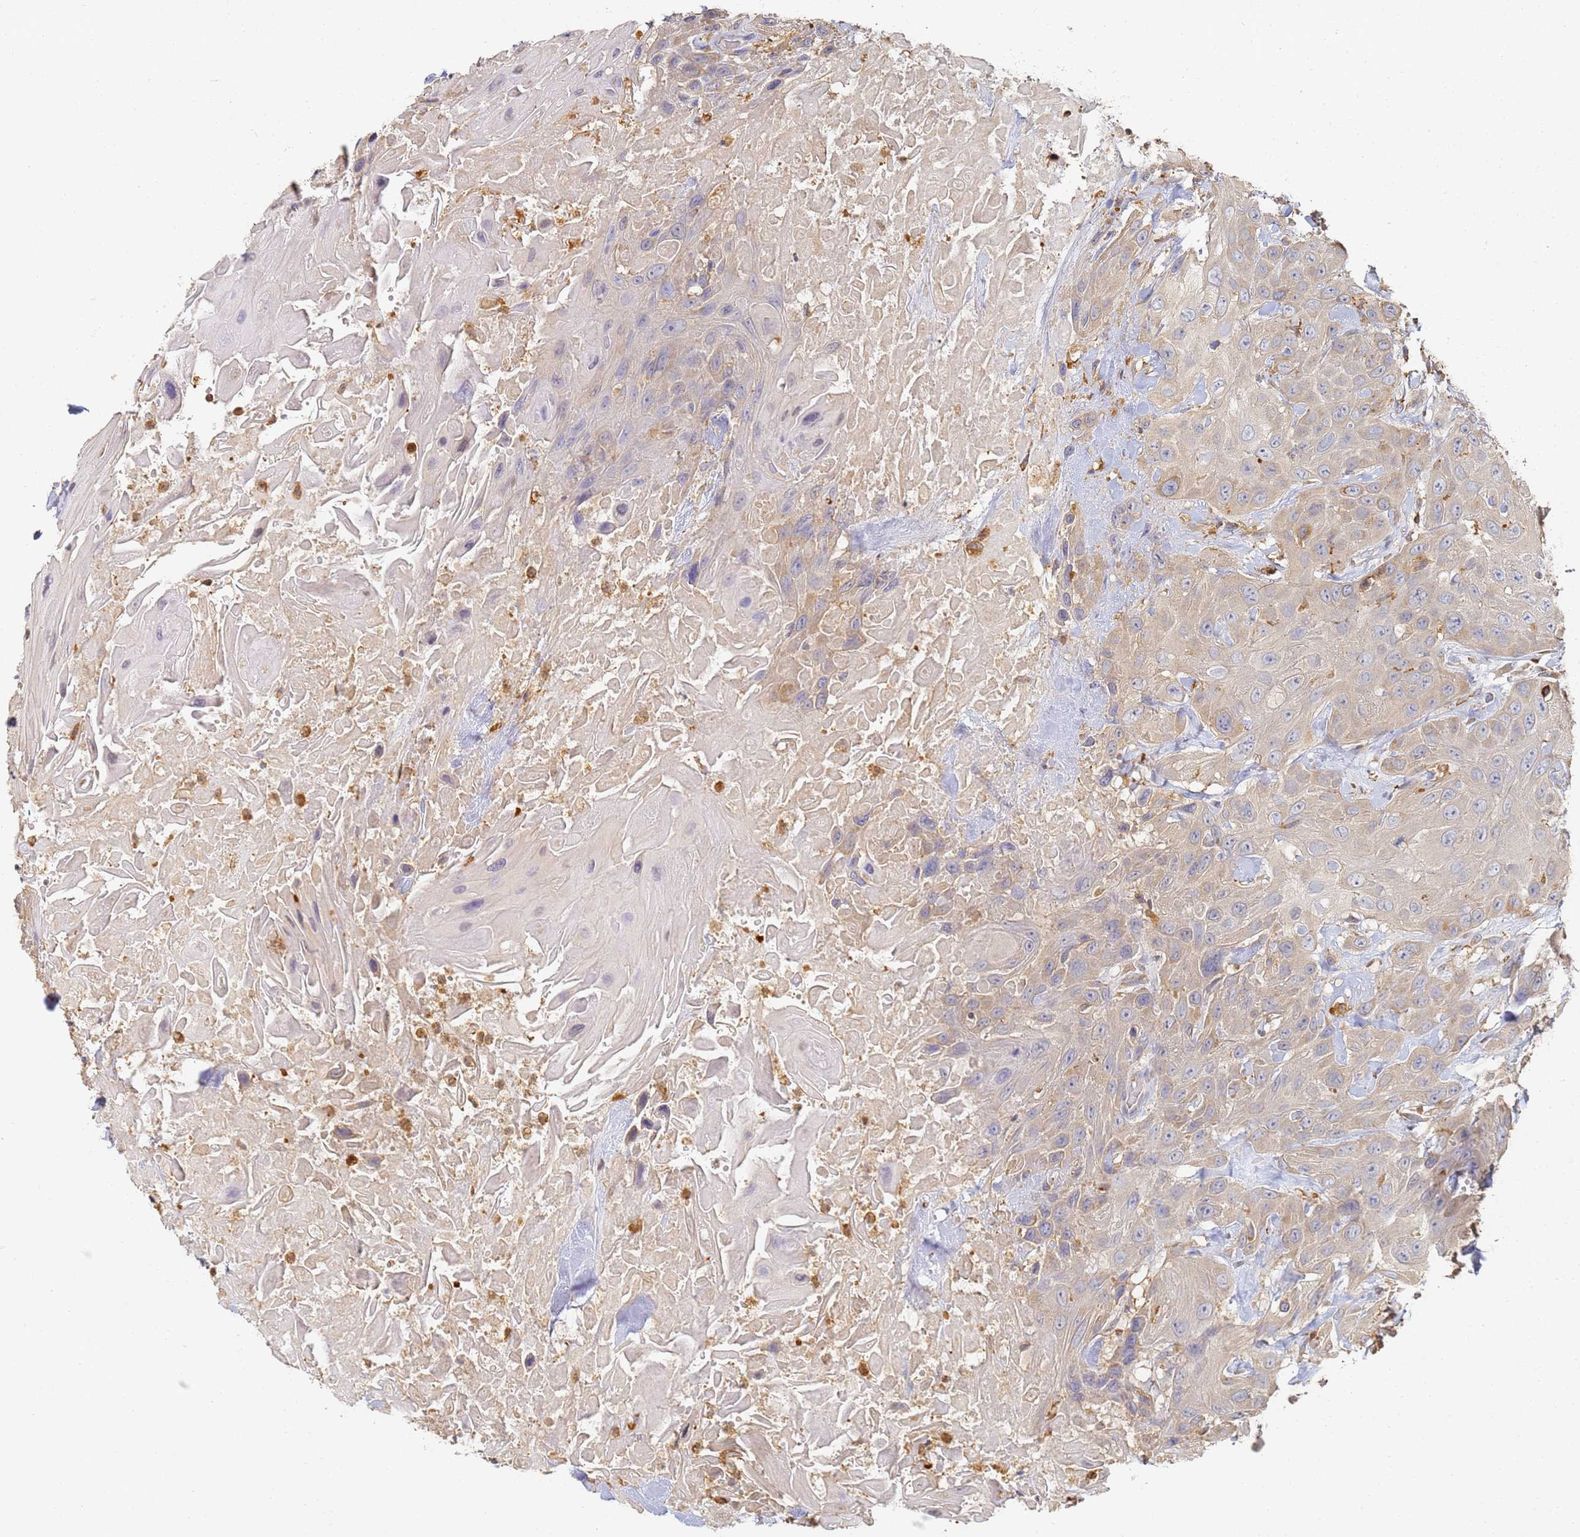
{"staining": {"intensity": "negative", "quantity": "none", "location": "none"}, "tissue": "head and neck cancer", "cell_type": "Tumor cells", "image_type": "cancer", "snomed": [{"axis": "morphology", "description": "Squamous cell carcinoma, NOS"}, {"axis": "topography", "description": "Head-Neck"}], "caption": "IHC photomicrograph of neoplastic tissue: head and neck cancer stained with DAB (3,3'-diaminobenzidine) reveals no significant protein staining in tumor cells. (Brightfield microscopy of DAB (3,3'-diaminobenzidine) immunohistochemistry at high magnification).", "gene": "BIN2", "patient": {"sex": "male", "age": 81}}